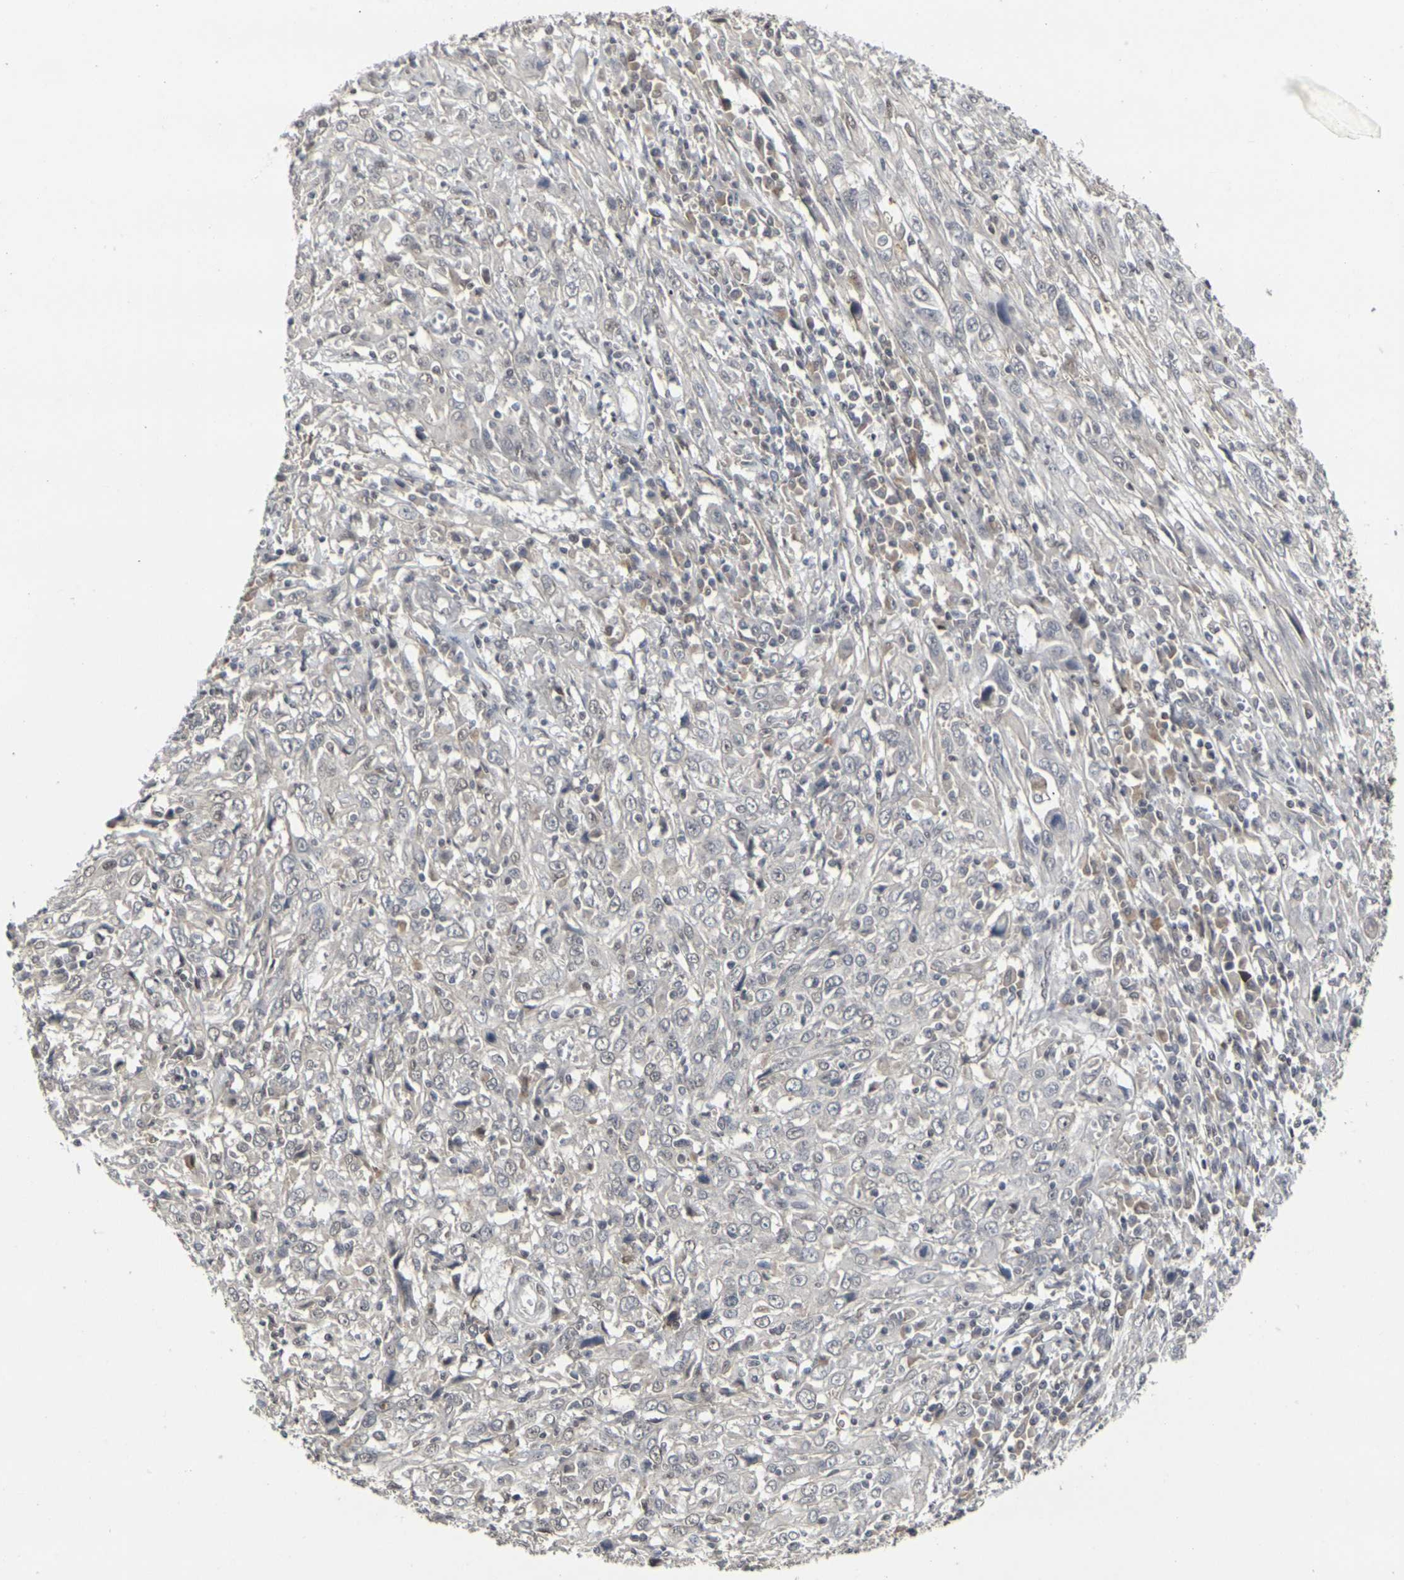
{"staining": {"intensity": "negative", "quantity": "none", "location": "none"}, "tissue": "cervical cancer", "cell_type": "Tumor cells", "image_type": "cancer", "snomed": [{"axis": "morphology", "description": "Squamous cell carcinoma, NOS"}, {"axis": "topography", "description": "Cervix"}], "caption": "A micrograph of squamous cell carcinoma (cervical) stained for a protein demonstrates no brown staining in tumor cells.", "gene": "GPR19", "patient": {"sex": "female", "age": 46}}